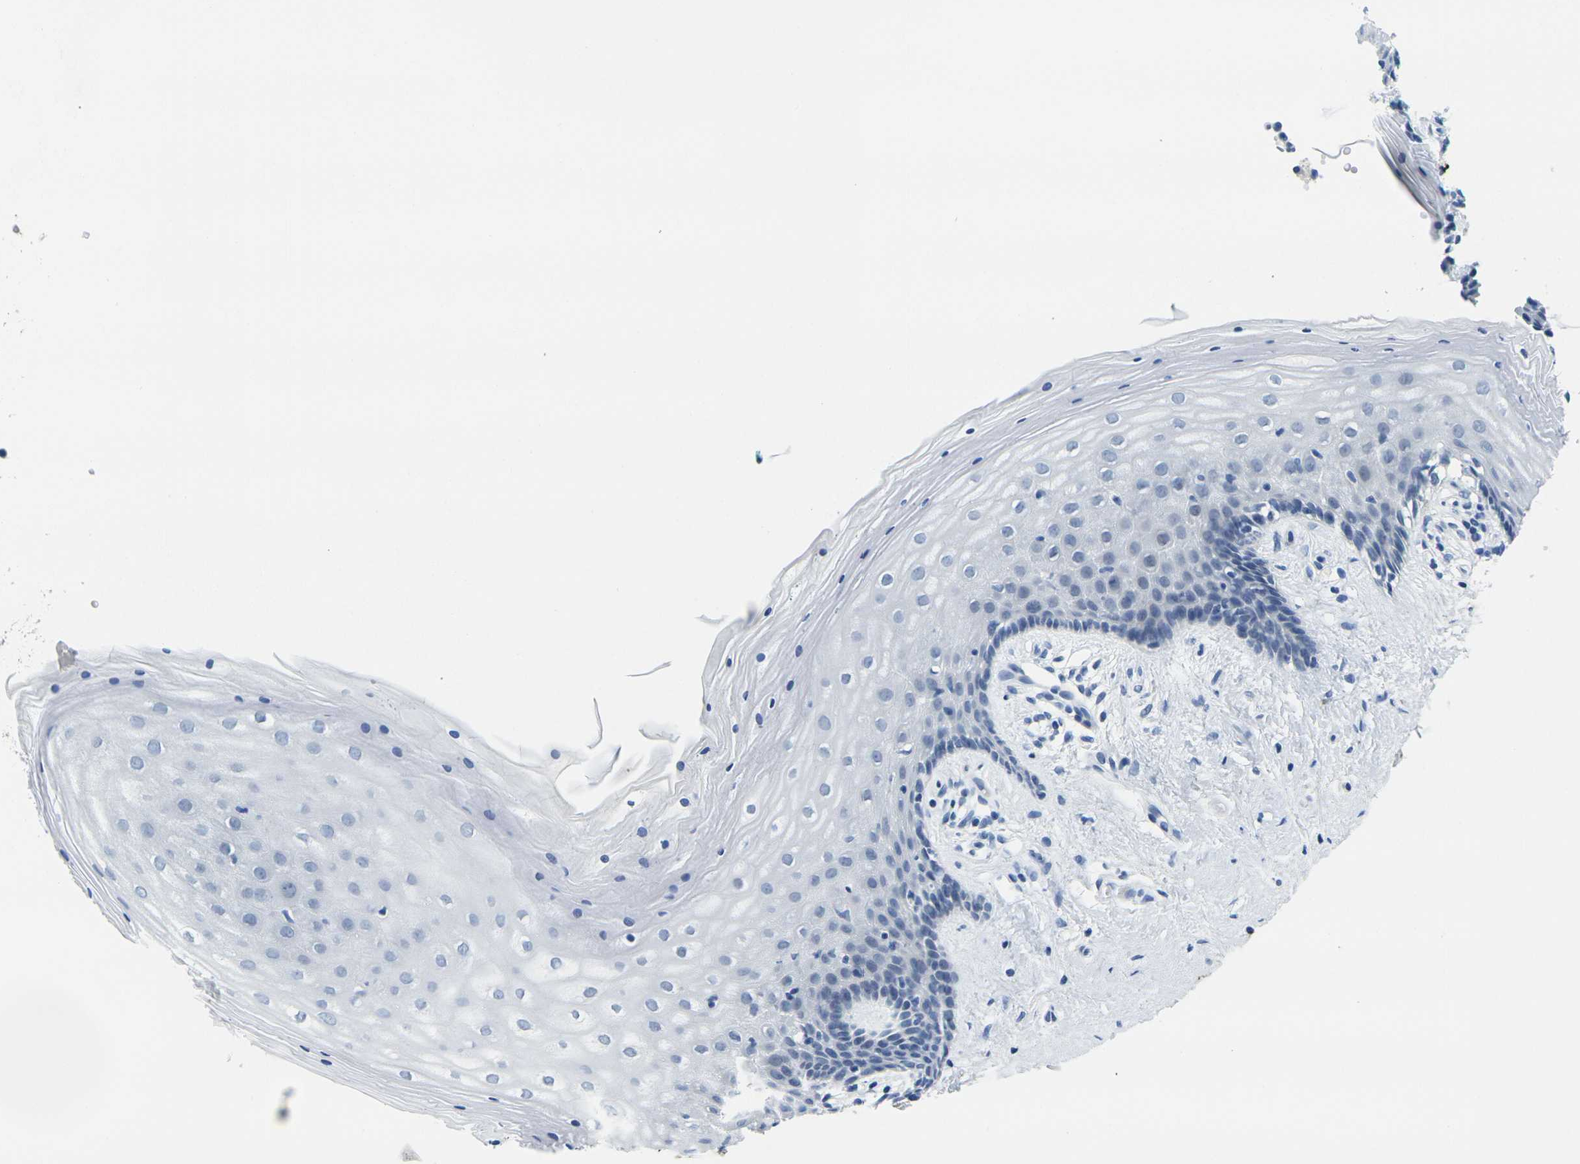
{"staining": {"intensity": "negative", "quantity": "none", "location": "none"}, "tissue": "vagina", "cell_type": "Squamous epithelial cells", "image_type": "normal", "snomed": [{"axis": "morphology", "description": "Normal tissue, NOS"}, {"axis": "topography", "description": "Vagina"}], "caption": "Immunohistochemistry of unremarkable vagina displays no staining in squamous epithelial cells.", "gene": "GPR15", "patient": {"sex": "female", "age": 44}}